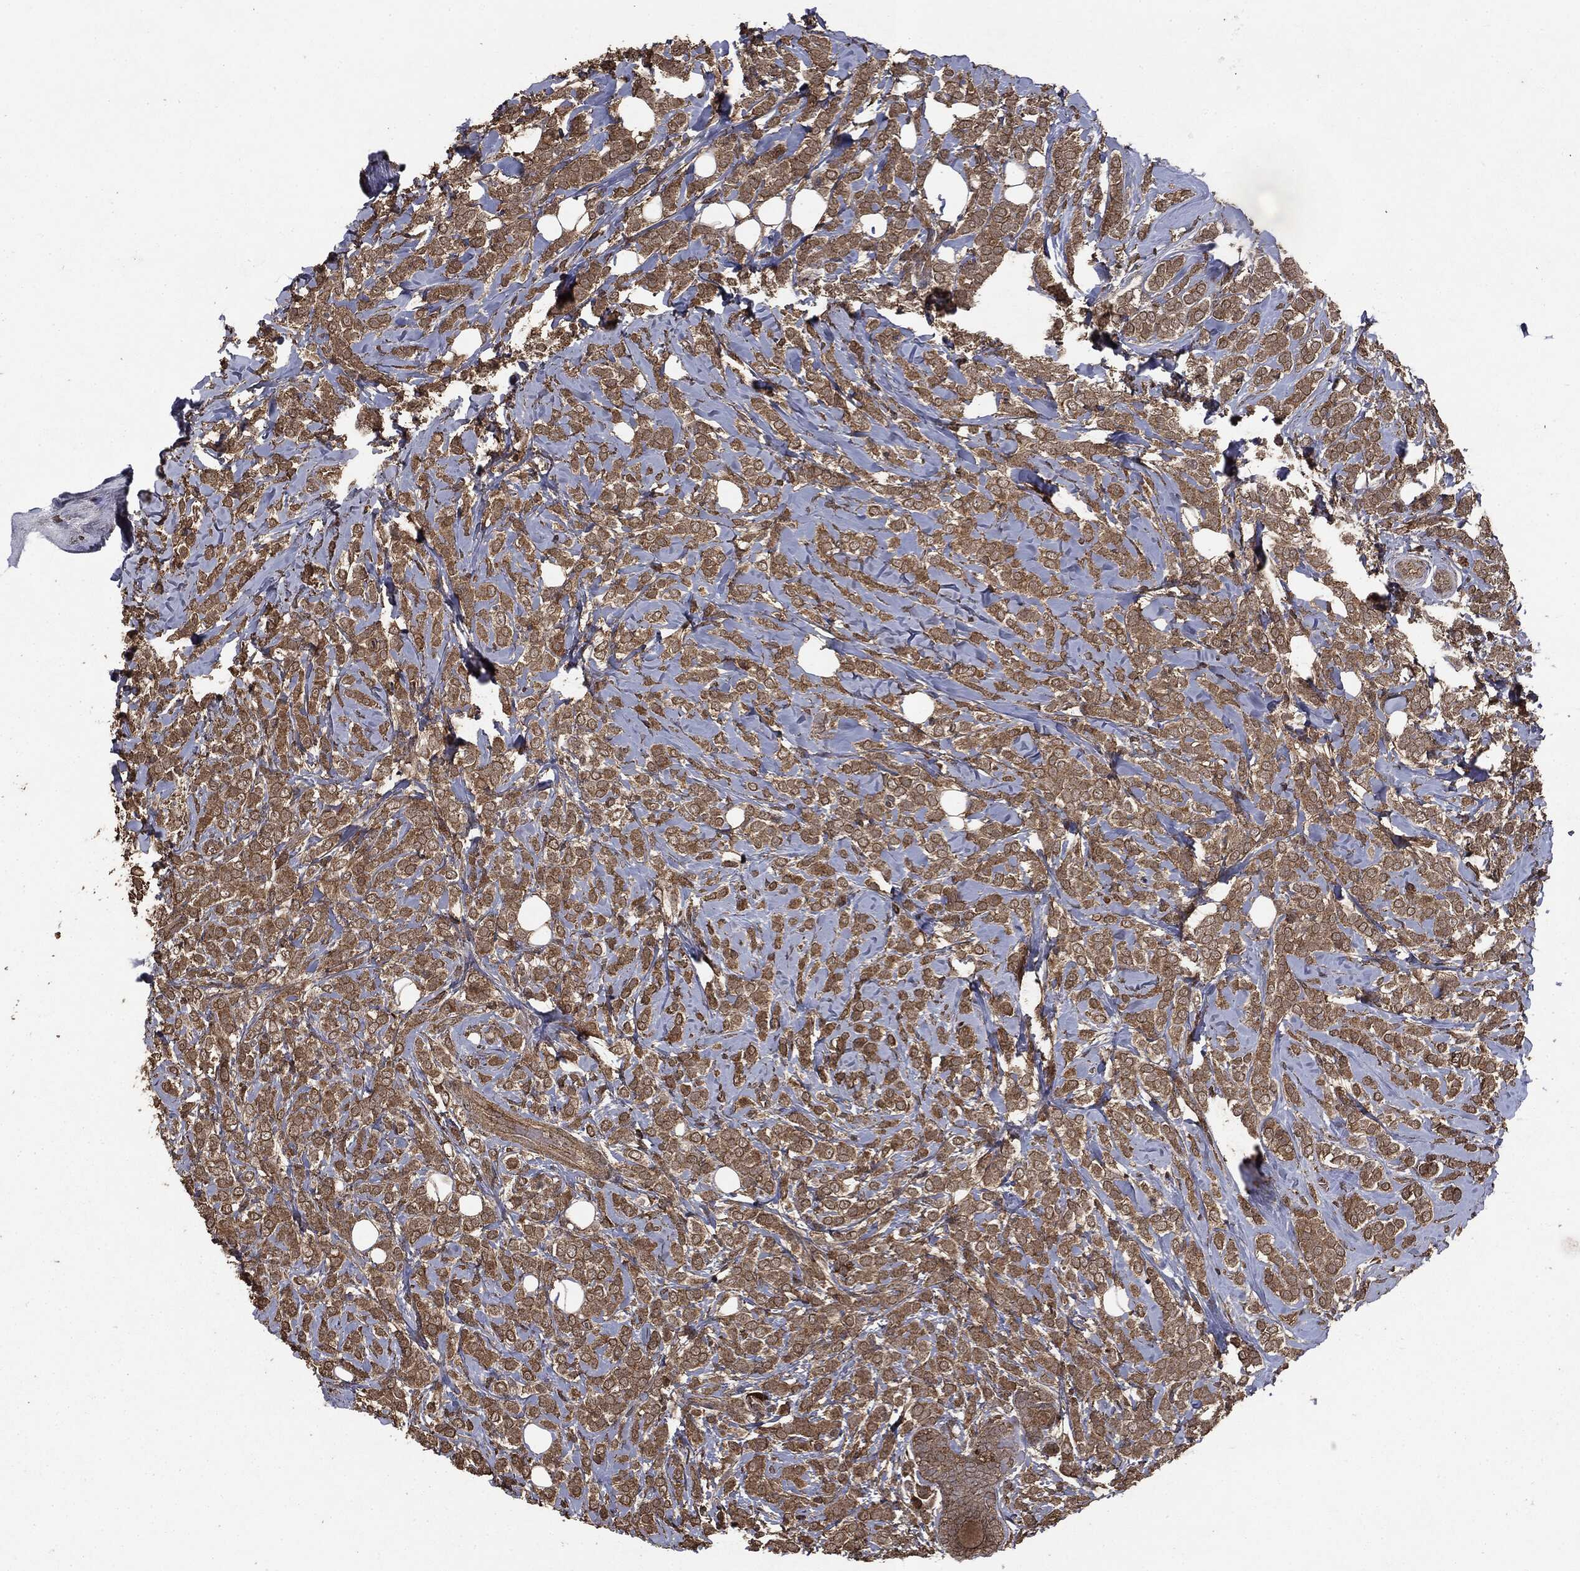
{"staining": {"intensity": "moderate", "quantity": ">75%", "location": "cytoplasmic/membranous"}, "tissue": "breast cancer", "cell_type": "Tumor cells", "image_type": "cancer", "snomed": [{"axis": "morphology", "description": "Lobular carcinoma"}, {"axis": "topography", "description": "Breast"}], "caption": "Moderate cytoplasmic/membranous positivity is identified in about >75% of tumor cells in breast cancer (lobular carcinoma). (DAB (3,3'-diaminobenzidine) IHC, brown staining for protein, blue staining for nuclei).", "gene": "NME1", "patient": {"sex": "female", "age": 49}}